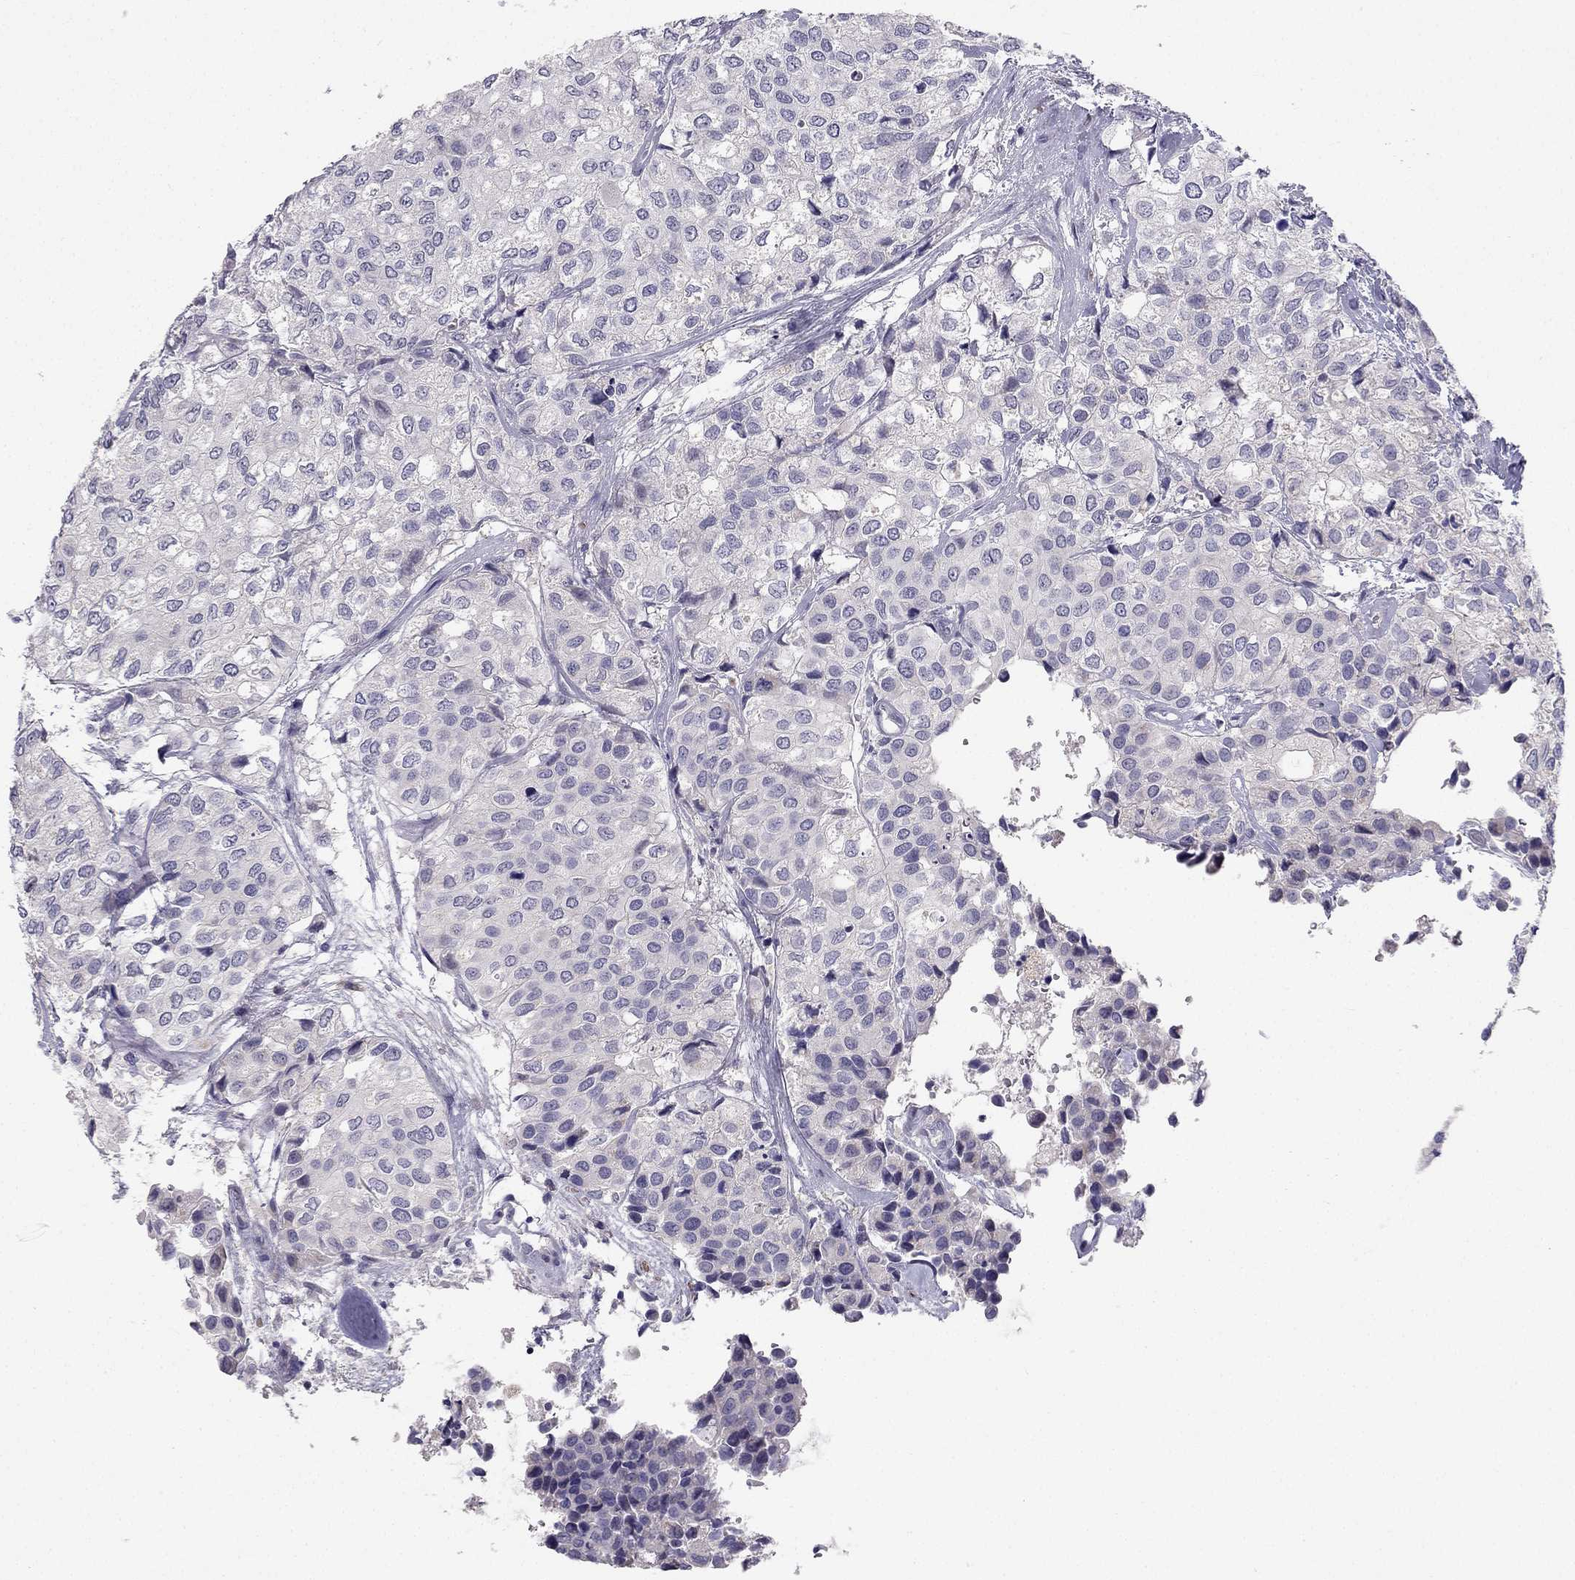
{"staining": {"intensity": "negative", "quantity": "none", "location": "none"}, "tissue": "urothelial cancer", "cell_type": "Tumor cells", "image_type": "cancer", "snomed": [{"axis": "morphology", "description": "Urothelial carcinoma, High grade"}, {"axis": "topography", "description": "Urinary bladder"}], "caption": "This is an immunohistochemistry image of urothelial cancer. There is no positivity in tumor cells.", "gene": "C16orf89", "patient": {"sex": "male", "age": 73}}